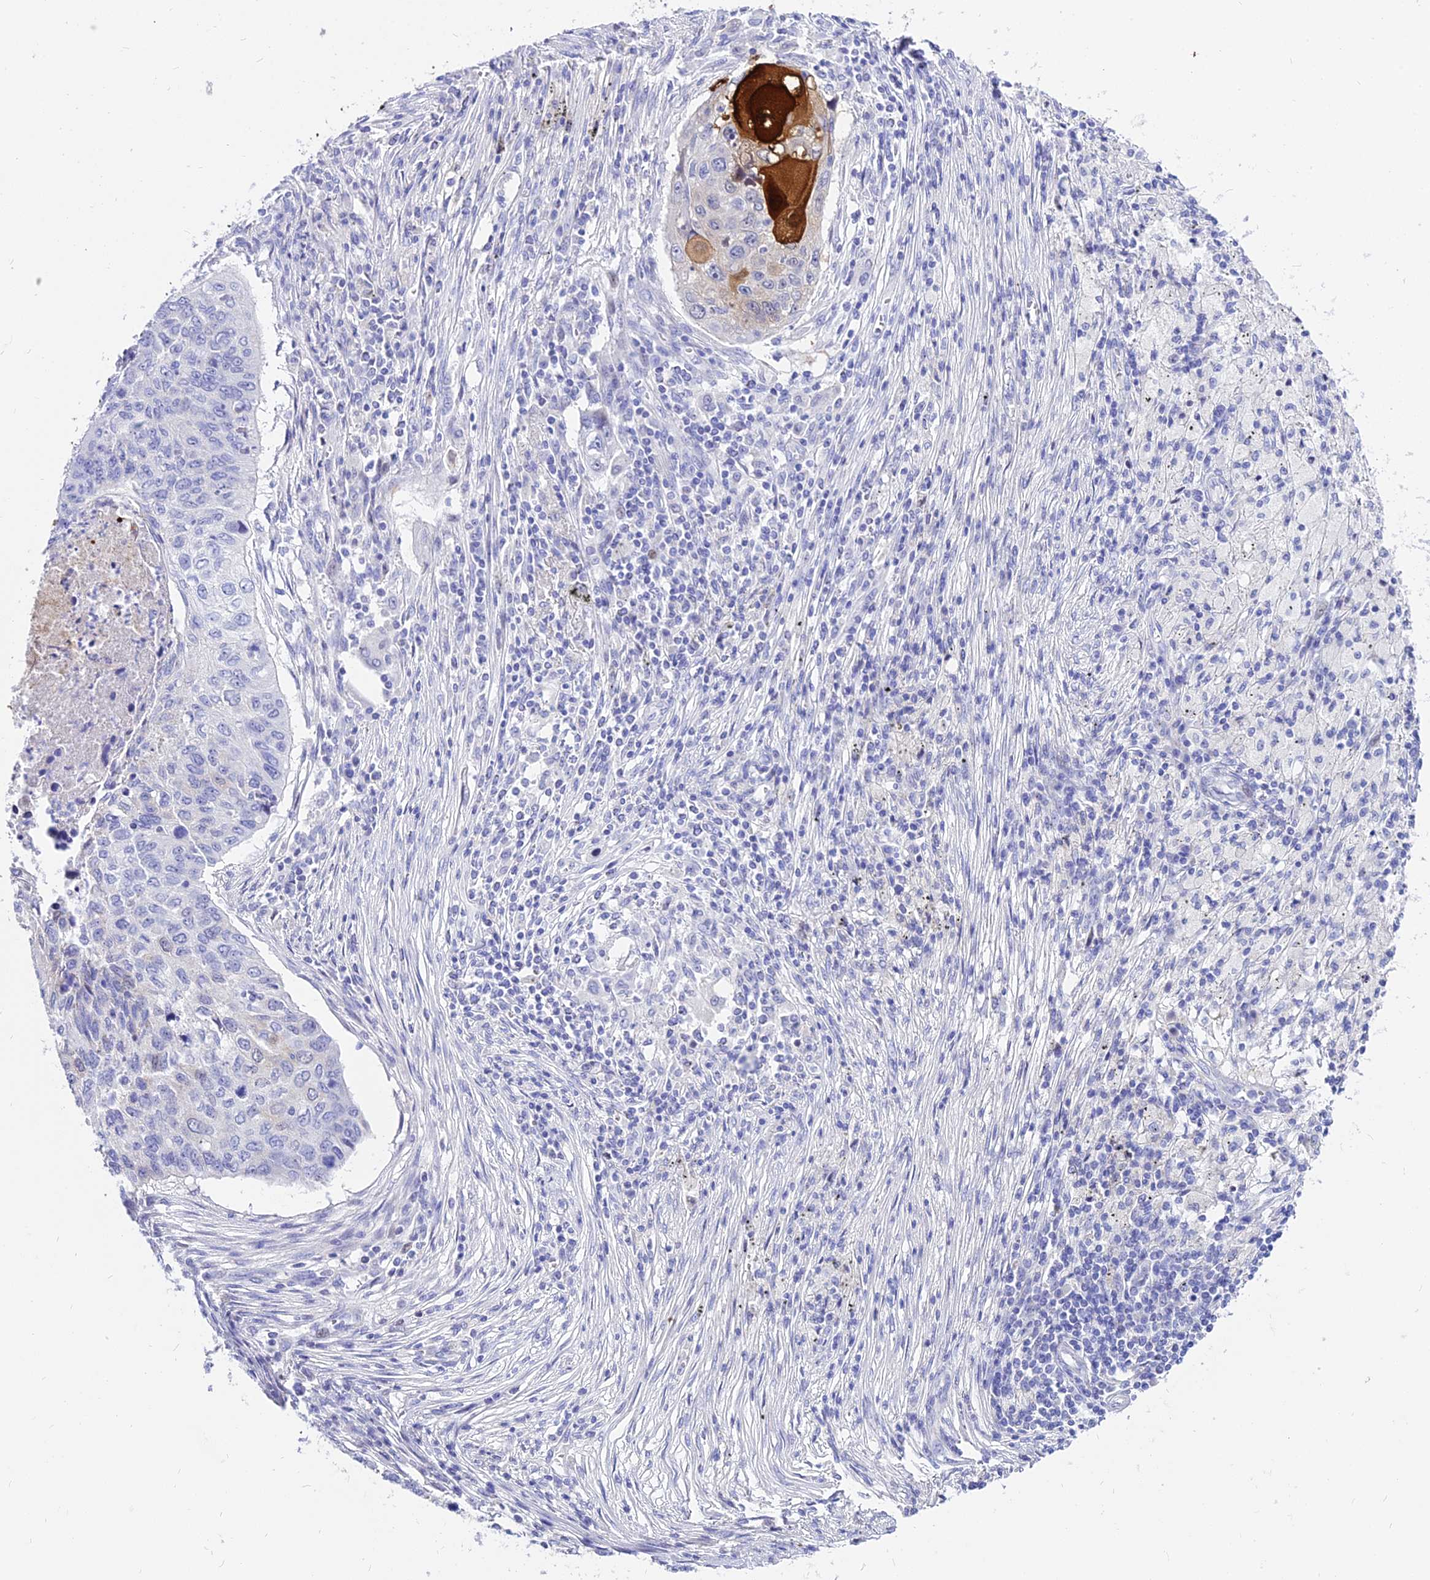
{"staining": {"intensity": "negative", "quantity": "none", "location": "none"}, "tissue": "lung cancer", "cell_type": "Tumor cells", "image_type": "cancer", "snomed": [{"axis": "morphology", "description": "Squamous cell carcinoma, NOS"}, {"axis": "topography", "description": "Lung"}], "caption": "Lung cancer stained for a protein using immunohistochemistry exhibits no positivity tumor cells.", "gene": "CARD18", "patient": {"sex": "female", "age": 63}}